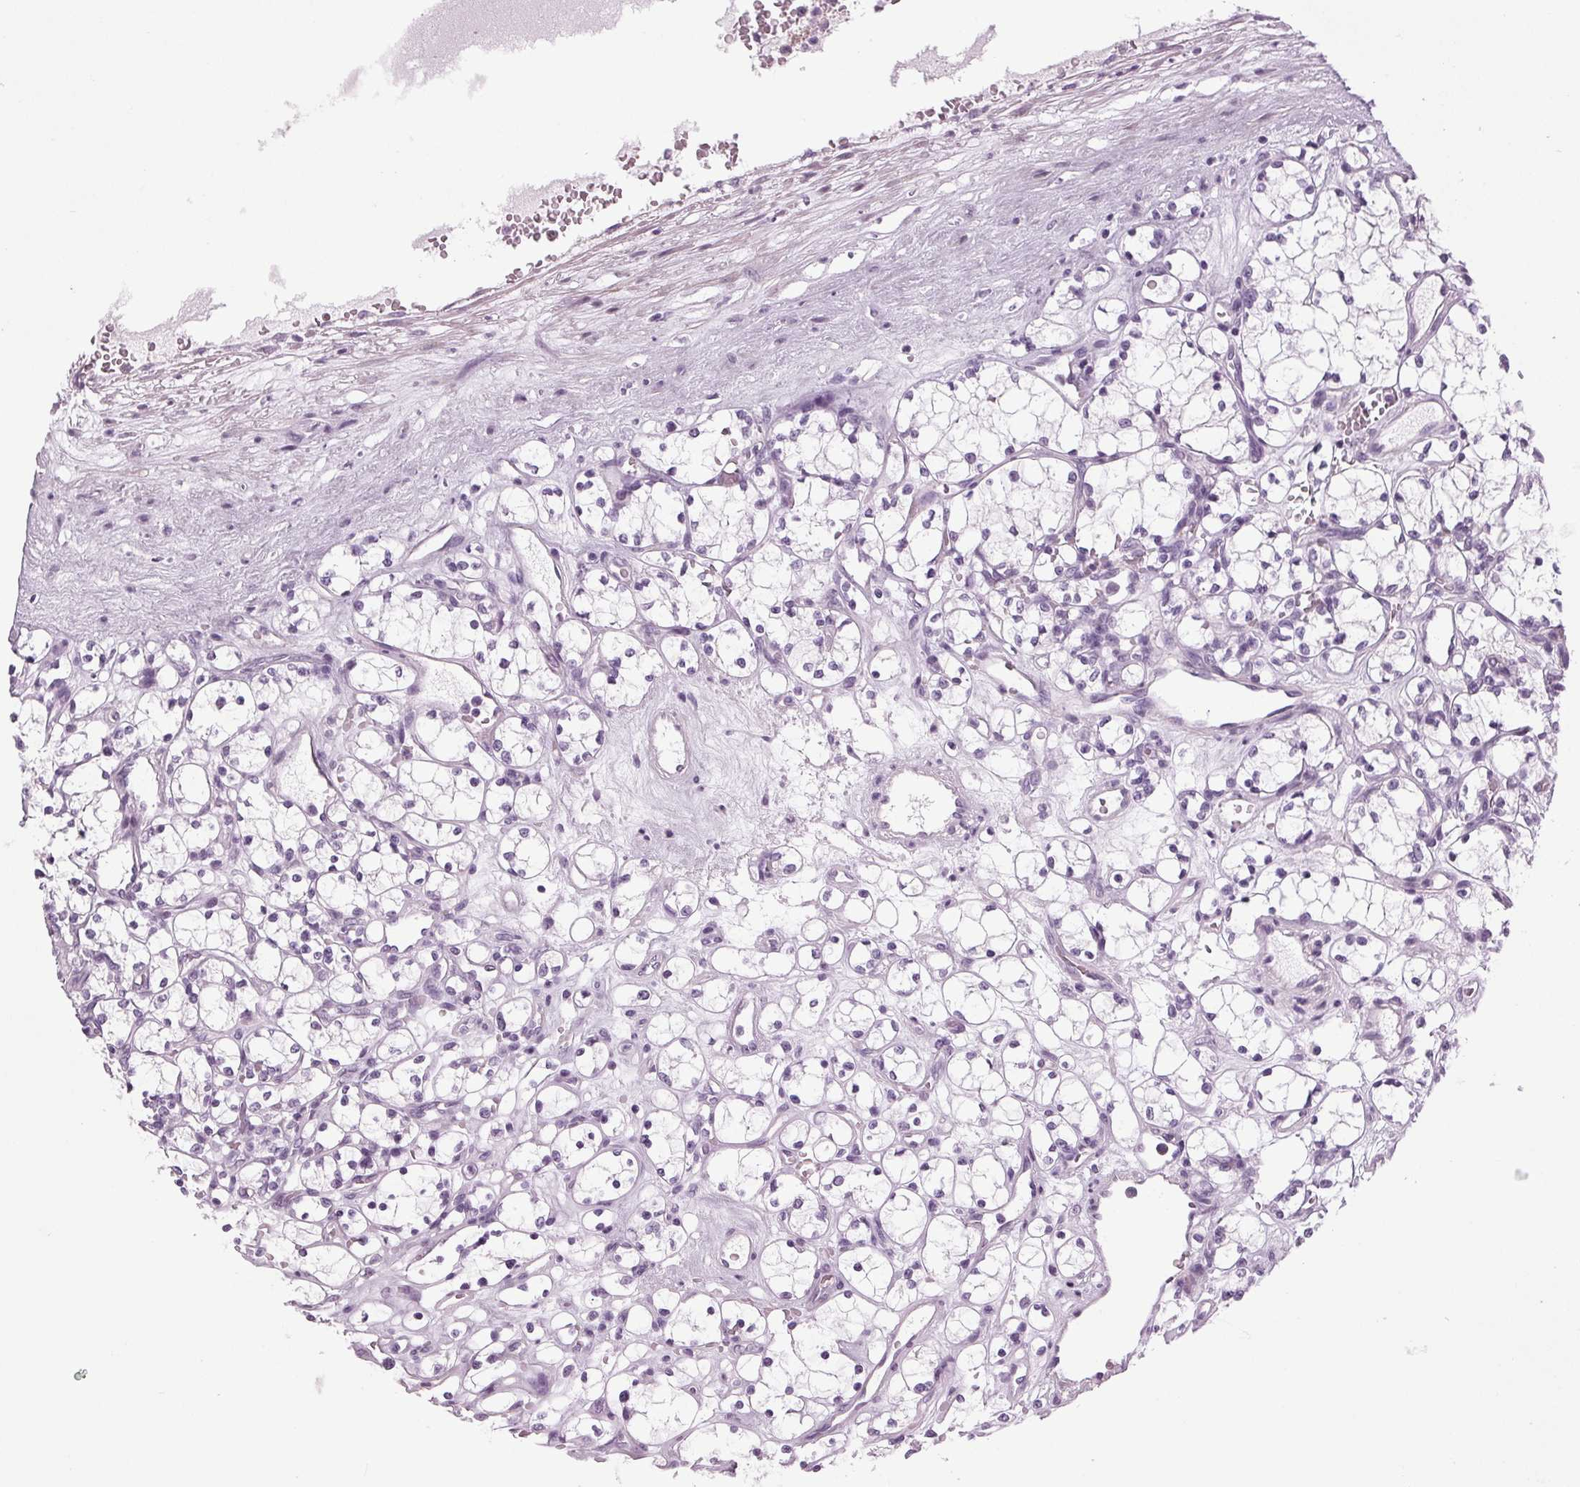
{"staining": {"intensity": "negative", "quantity": "none", "location": "none"}, "tissue": "renal cancer", "cell_type": "Tumor cells", "image_type": "cancer", "snomed": [{"axis": "morphology", "description": "Adenocarcinoma, NOS"}, {"axis": "topography", "description": "Kidney"}], "caption": "There is no significant positivity in tumor cells of renal cancer.", "gene": "DNAH12", "patient": {"sex": "female", "age": 69}}